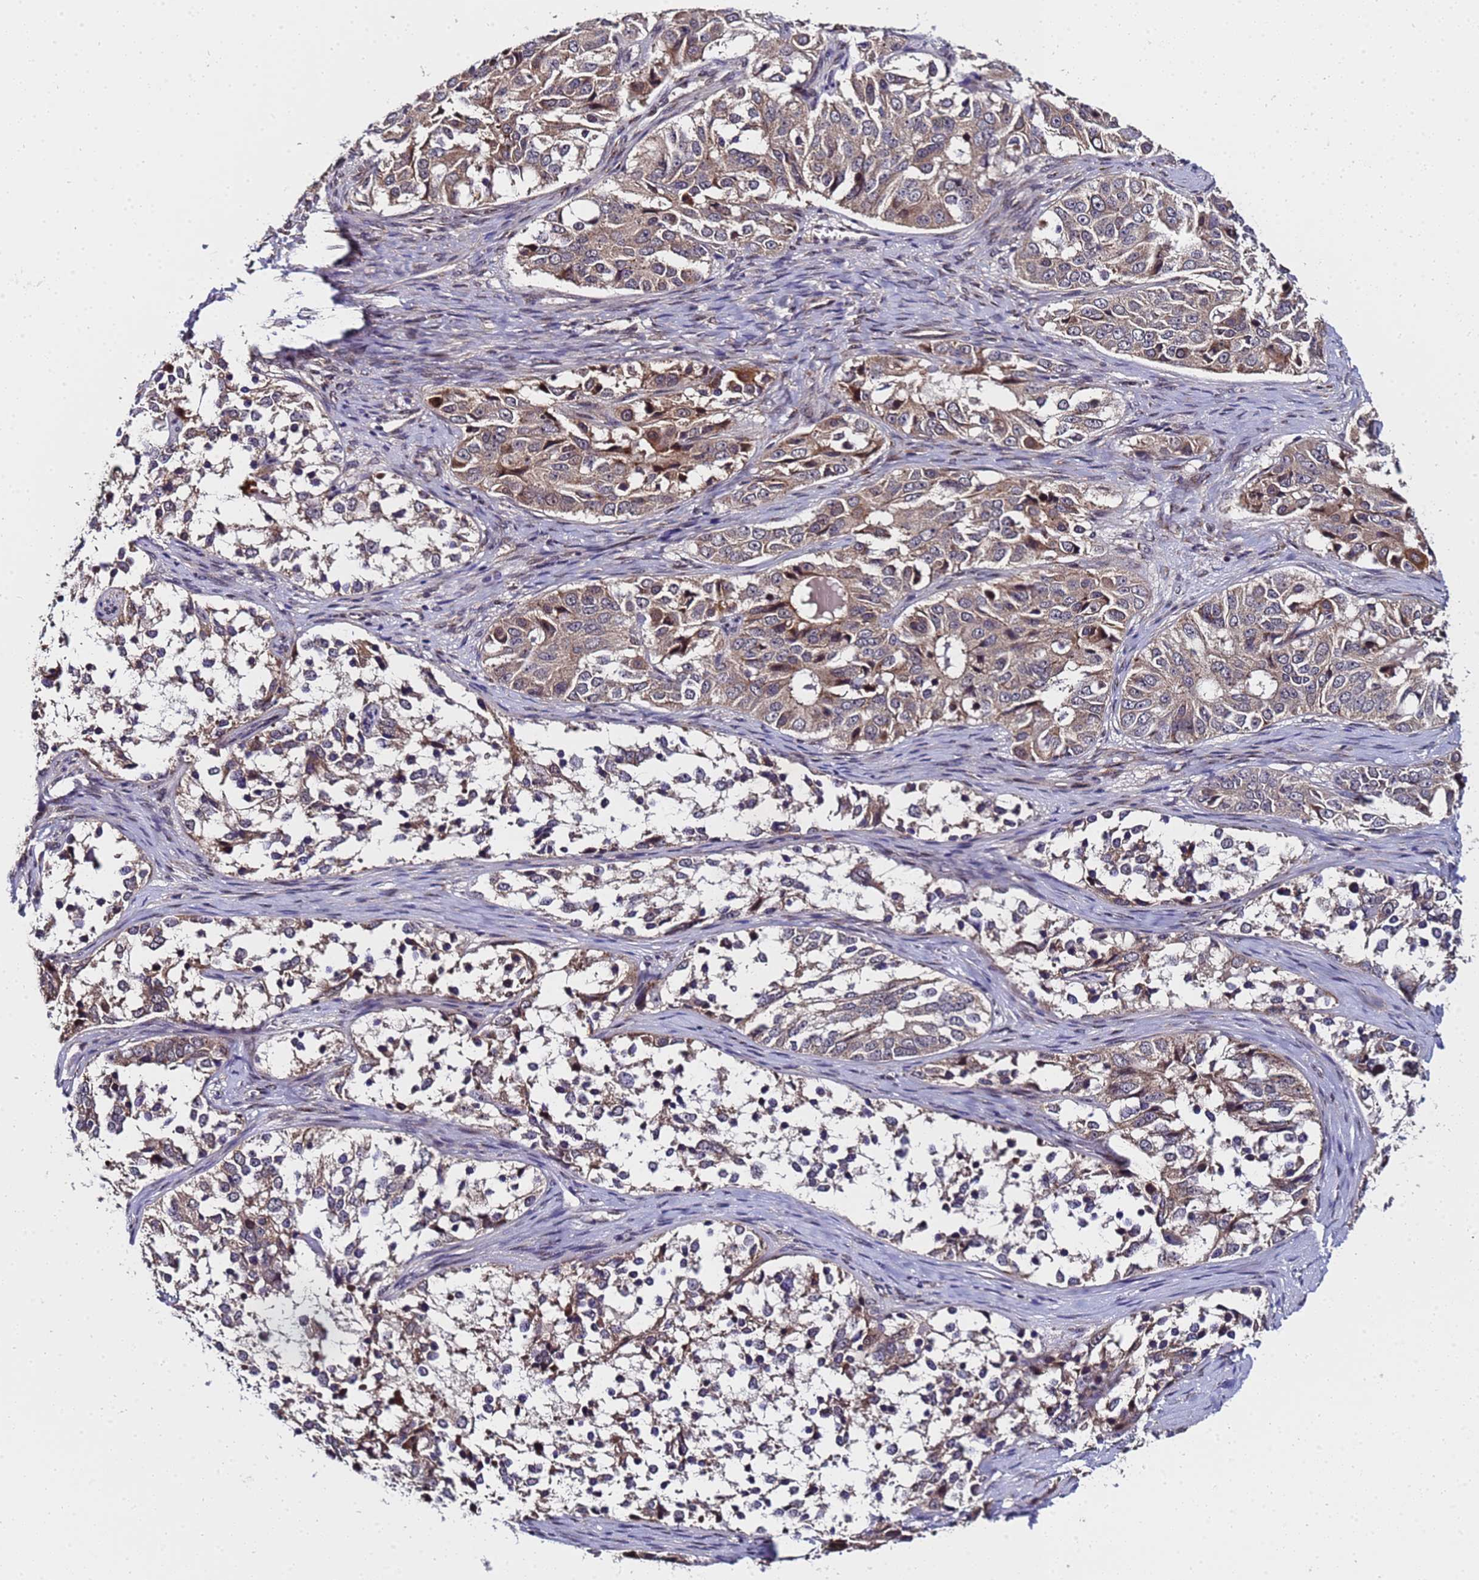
{"staining": {"intensity": "moderate", "quantity": "25%-75%", "location": "cytoplasmic/membranous"}, "tissue": "ovarian cancer", "cell_type": "Tumor cells", "image_type": "cancer", "snomed": [{"axis": "morphology", "description": "Carcinoma, endometroid"}, {"axis": "topography", "description": "Ovary"}], "caption": "Ovarian endometroid carcinoma was stained to show a protein in brown. There is medium levels of moderate cytoplasmic/membranous expression in about 25%-75% of tumor cells. (DAB IHC with brightfield microscopy, high magnification).", "gene": "ANAPC13", "patient": {"sex": "female", "age": 51}}